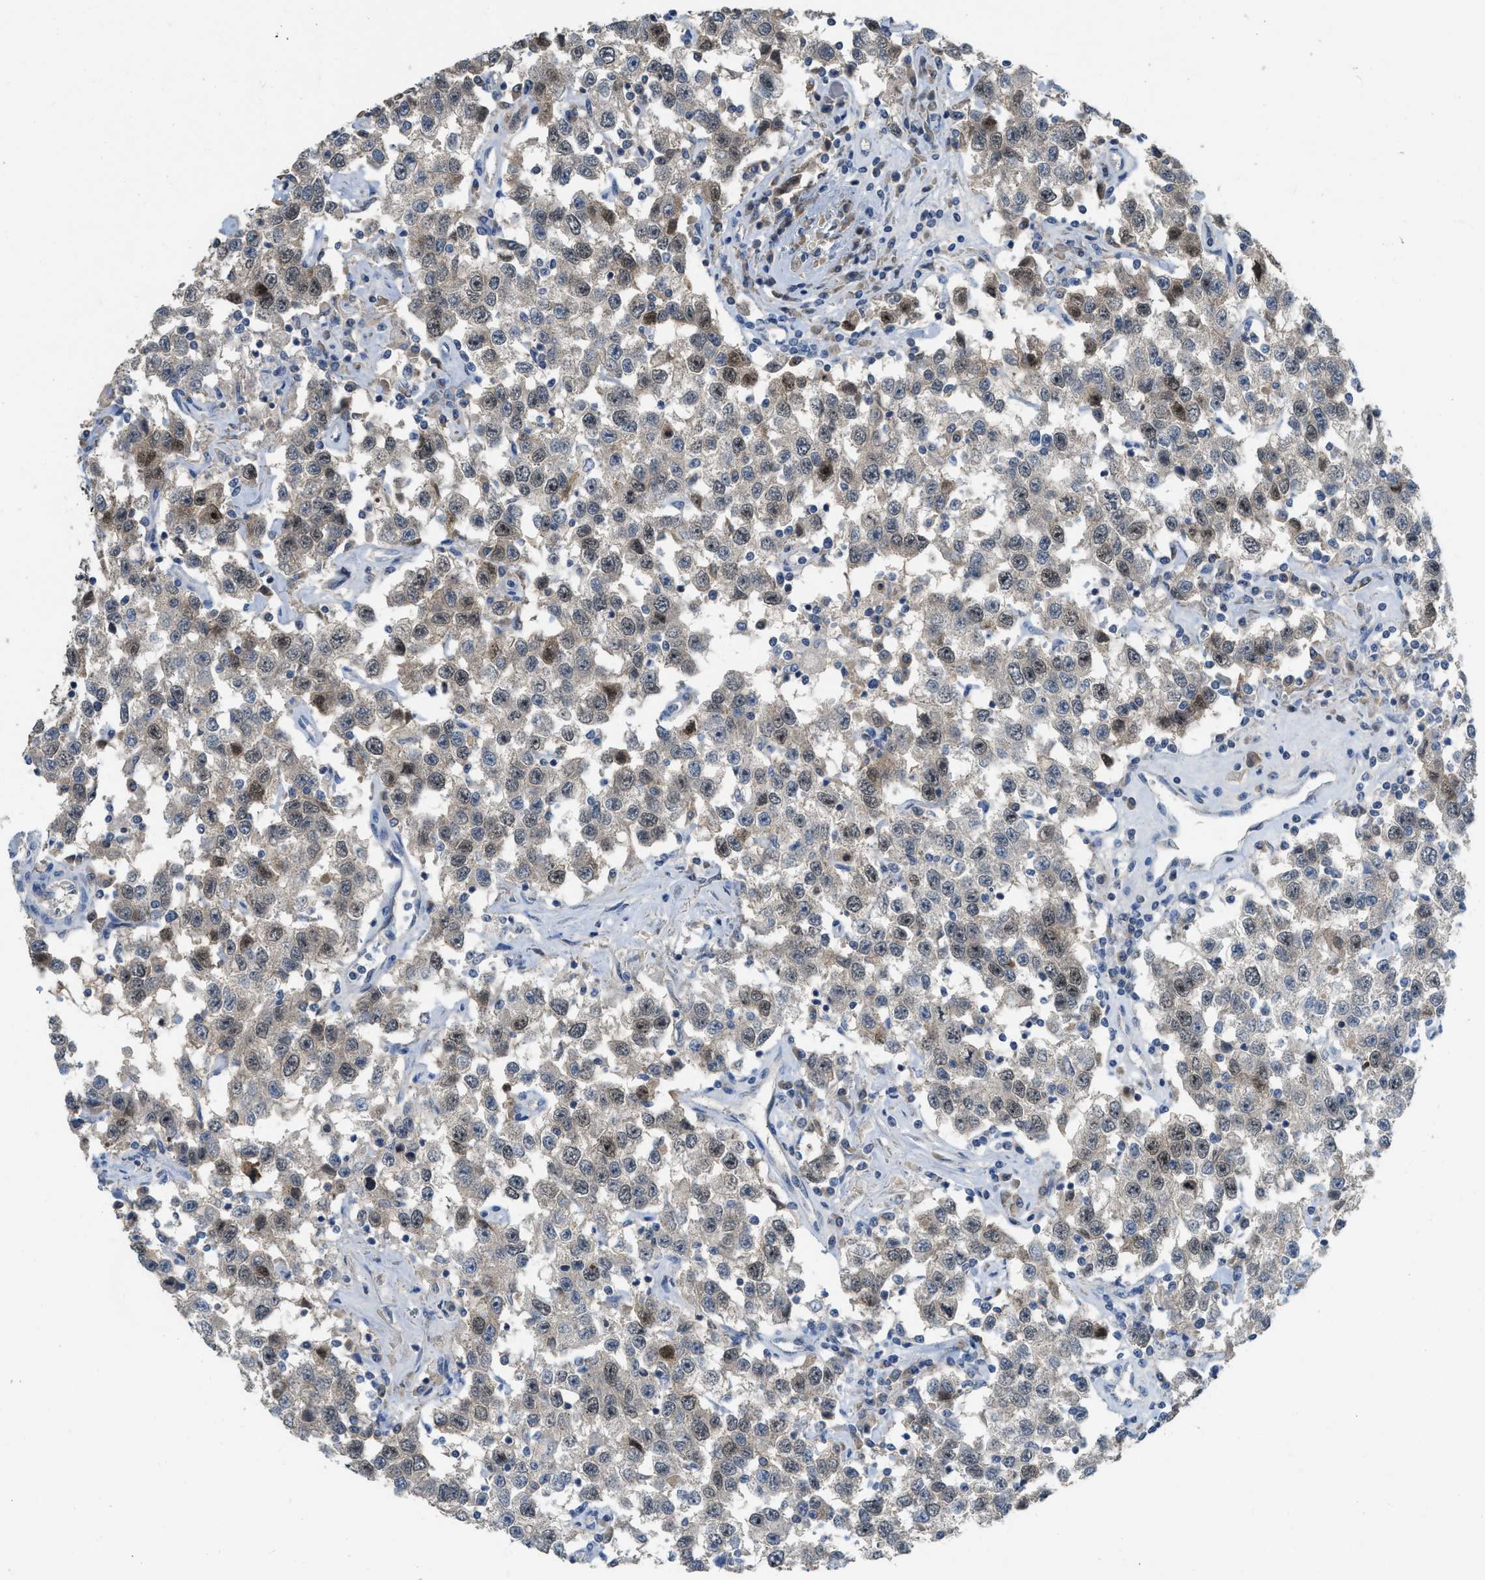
{"staining": {"intensity": "moderate", "quantity": ">75%", "location": "nuclear"}, "tissue": "testis cancer", "cell_type": "Tumor cells", "image_type": "cancer", "snomed": [{"axis": "morphology", "description": "Seminoma, NOS"}, {"axis": "topography", "description": "Testis"}], "caption": "The immunohistochemical stain labels moderate nuclear expression in tumor cells of testis seminoma tissue. The staining was performed using DAB to visualize the protein expression in brown, while the nuclei were stained in blue with hematoxylin (Magnification: 20x).", "gene": "MIS18A", "patient": {"sex": "male", "age": 41}}